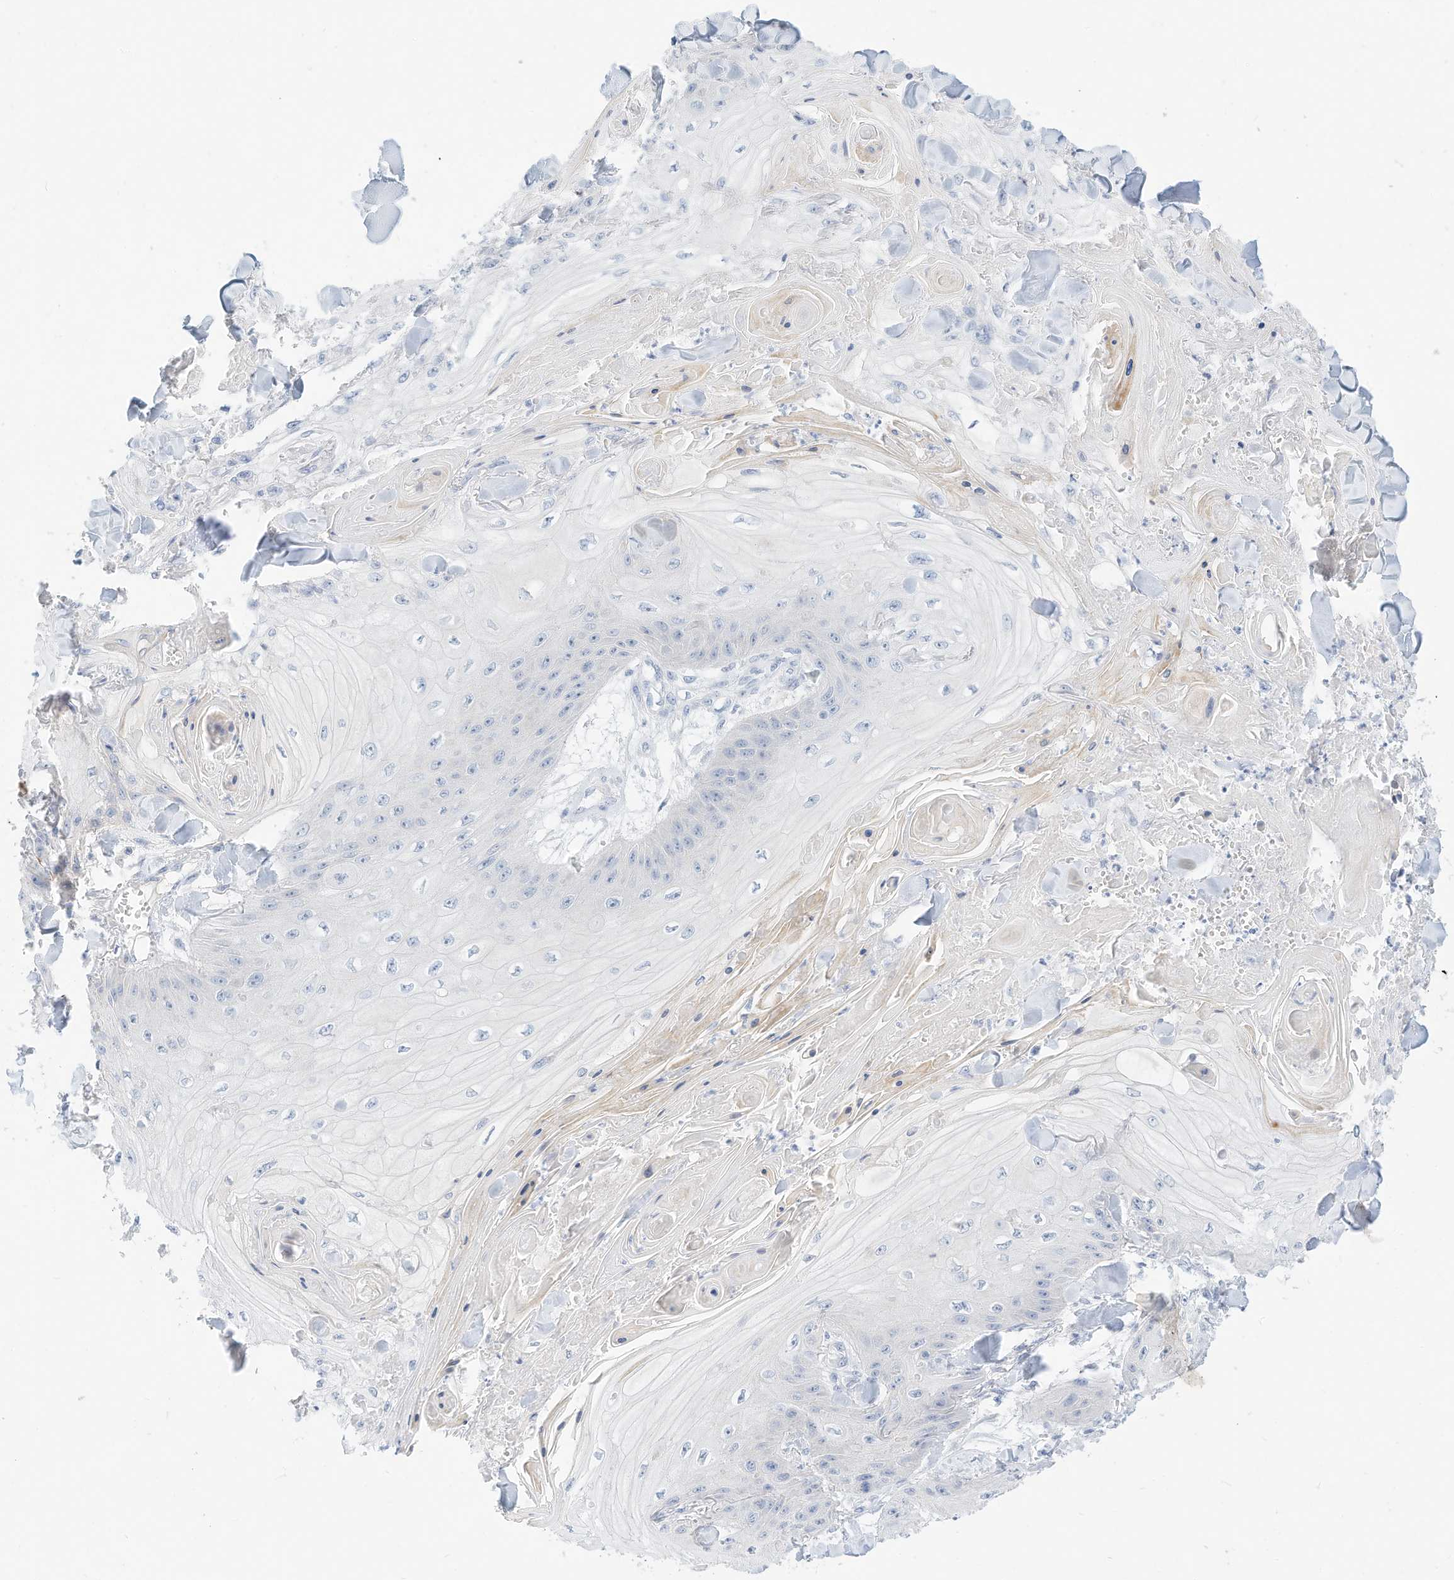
{"staining": {"intensity": "negative", "quantity": "none", "location": "none"}, "tissue": "skin cancer", "cell_type": "Tumor cells", "image_type": "cancer", "snomed": [{"axis": "morphology", "description": "Squamous cell carcinoma, NOS"}, {"axis": "topography", "description": "Skin"}], "caption": "Skin squamous cell carcinoma was stained to show a protein in brown. There is no significant expression in tumor cells.", "gene": "SPOCD1", "patient": {"sex": "male", "age": 74}}